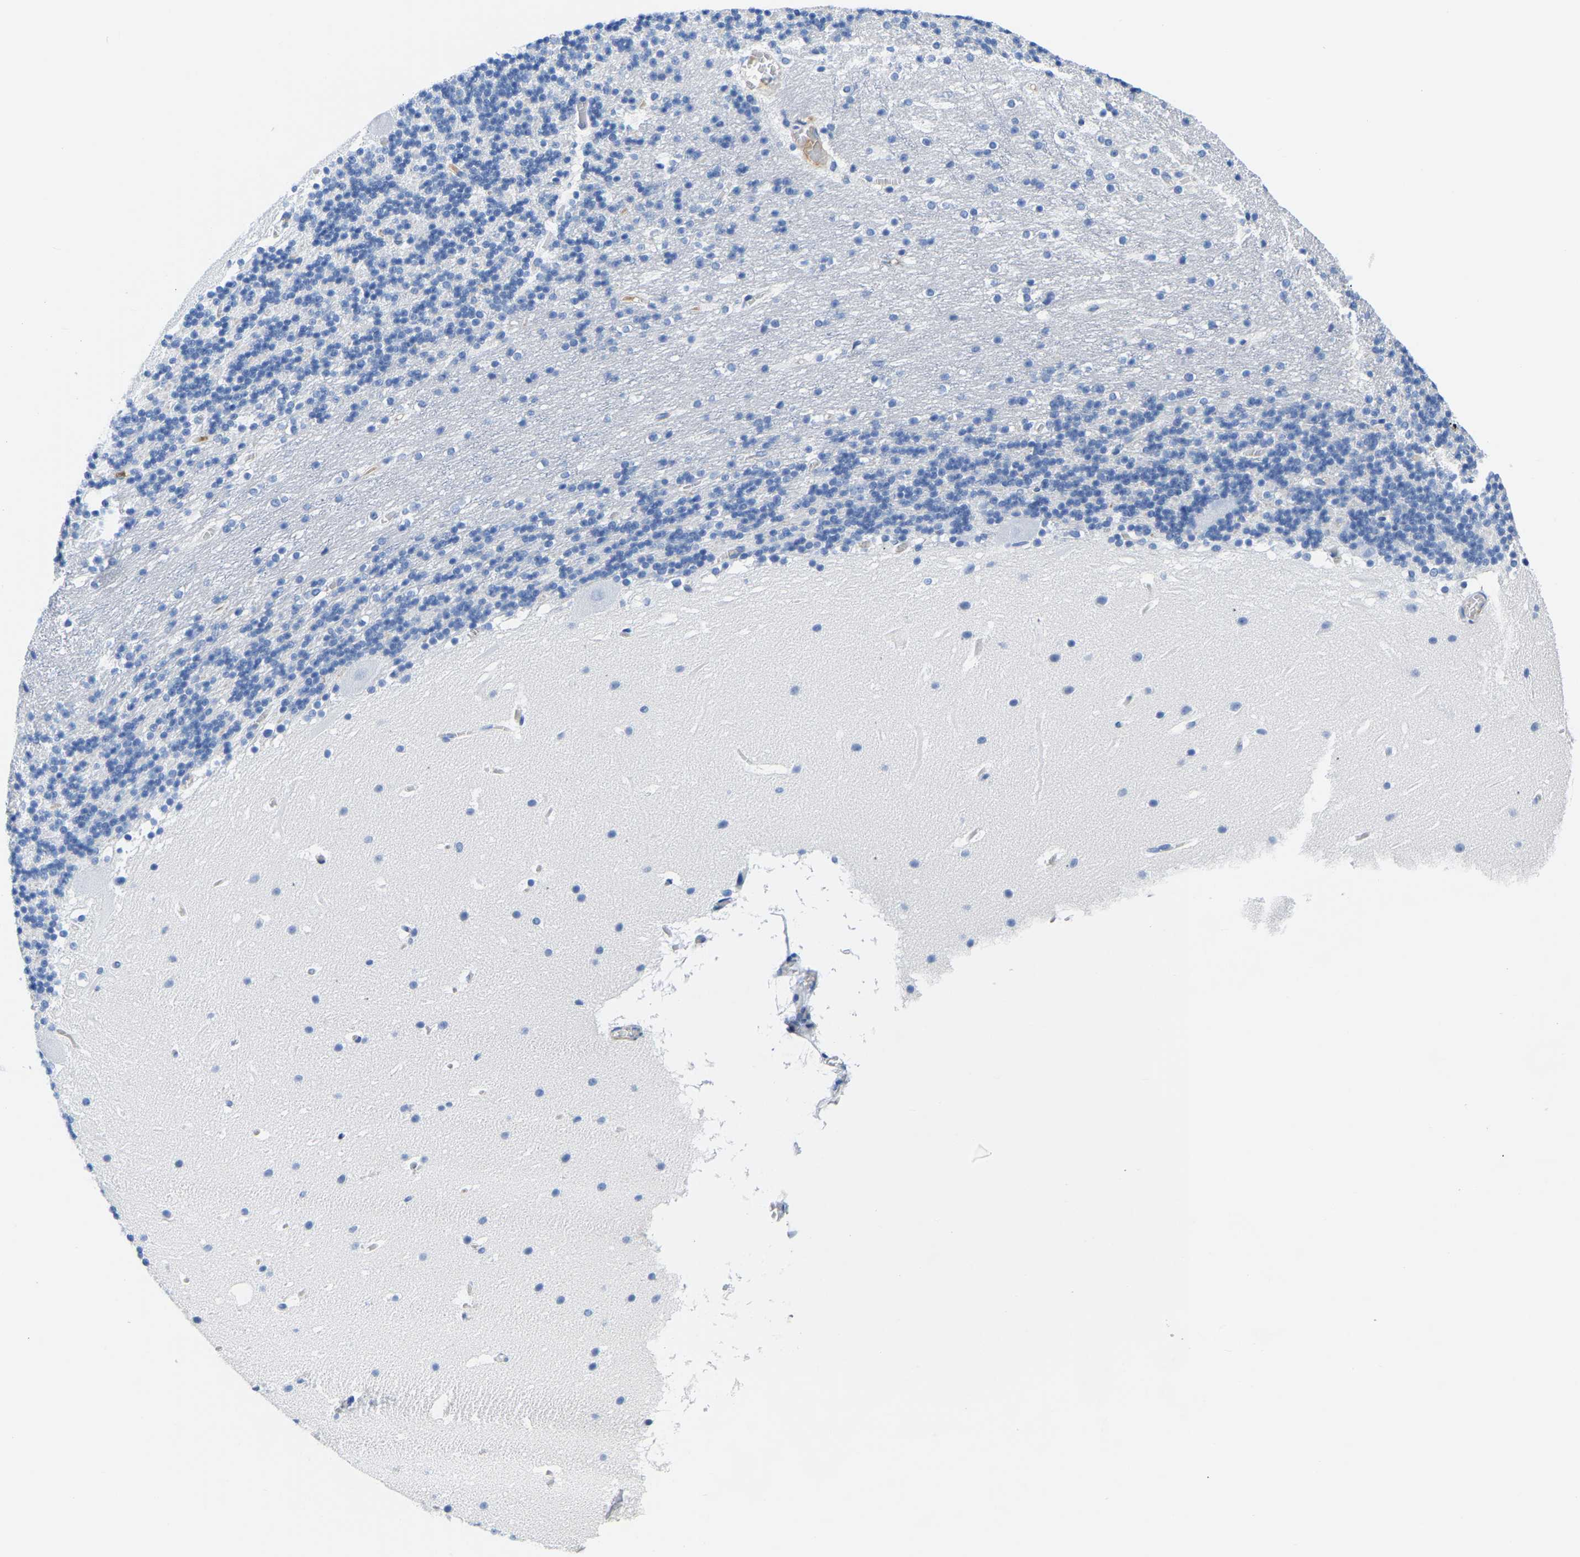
{"staining": {"intensity": "negative", "quantity": "none", "location": "none"}, "tissue": "cerebellum", "cell_type": "Cells in granular layer", "image_type": "normal", "snomed": [{"axis": "morphology", "description": "Normal tissue, NOS"}, {"axis": "topography", "description": "Cerebellum"}], "caption": "Immunohistochemistry histopathology image of normal cerebellum: human cerebellum stained with DAB (3,3'-diaminobenzidine) displays no significant protein expression in cells in granular layer.", "gene": "UPK3A", "patient": {"sex": "male", "age": 45}}